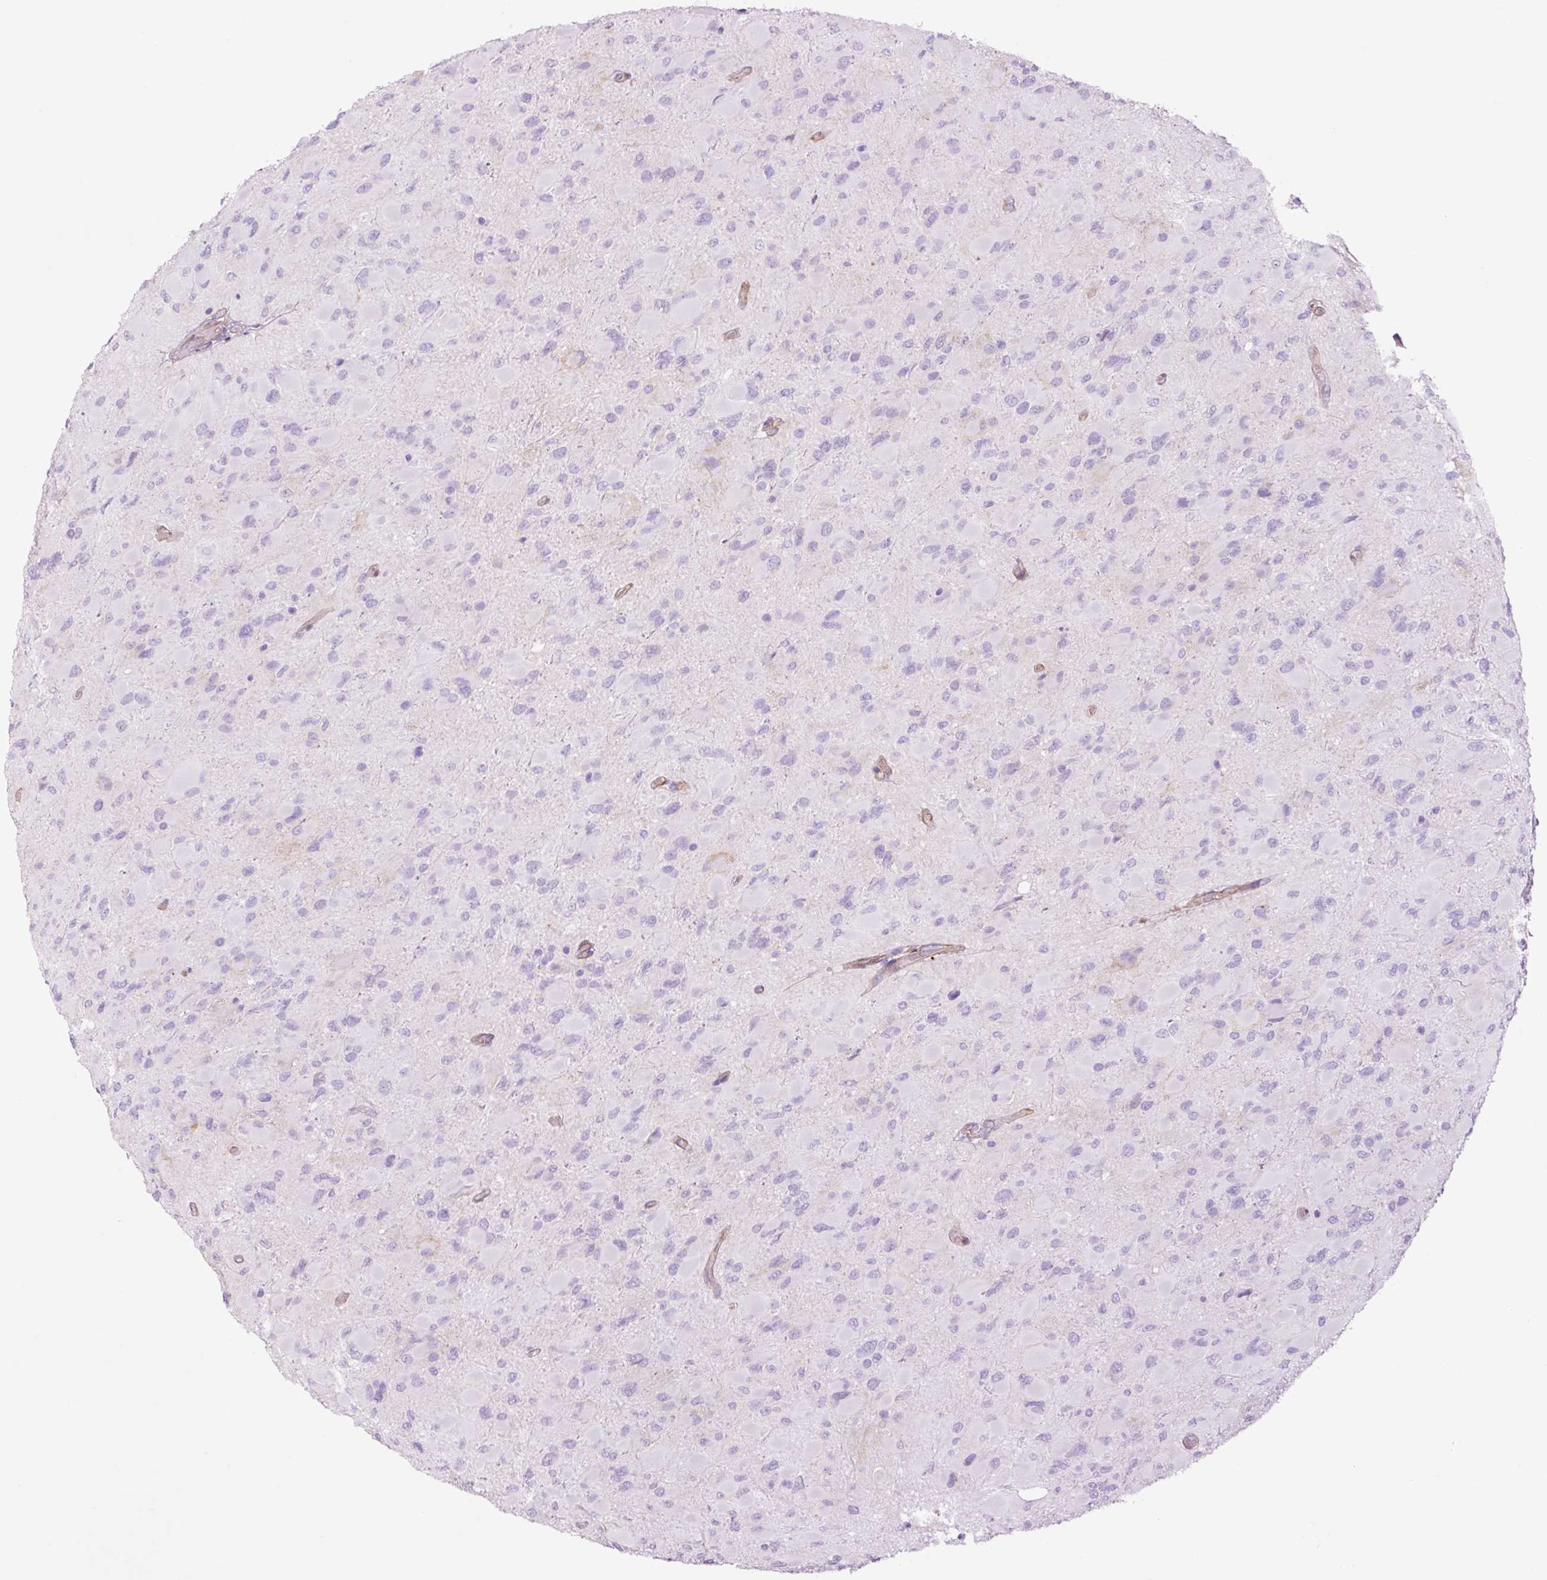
{"staining": {"intensity": "negative", "quantity": "none", "location": "none"}, "tissue": "glioma", "cell_type": "Tumor cells", "image_type": "cancer", "snomed": [{"axis": "morphology", "description": "Glioma, malignant, High grade"}, {"axis": "topography", "description": "Cerebral cortex"}], "caption": "This photomicrograph is of malignant glioma (high-grade) stained with immunohistochemistry to label a protein in brown with the nuclei are counter-stained blue. There is no staining in tumor cells. Nuclei are stained in blue.", "gene": "CAV1", "patient": {"sex": "female", "age": 36}}